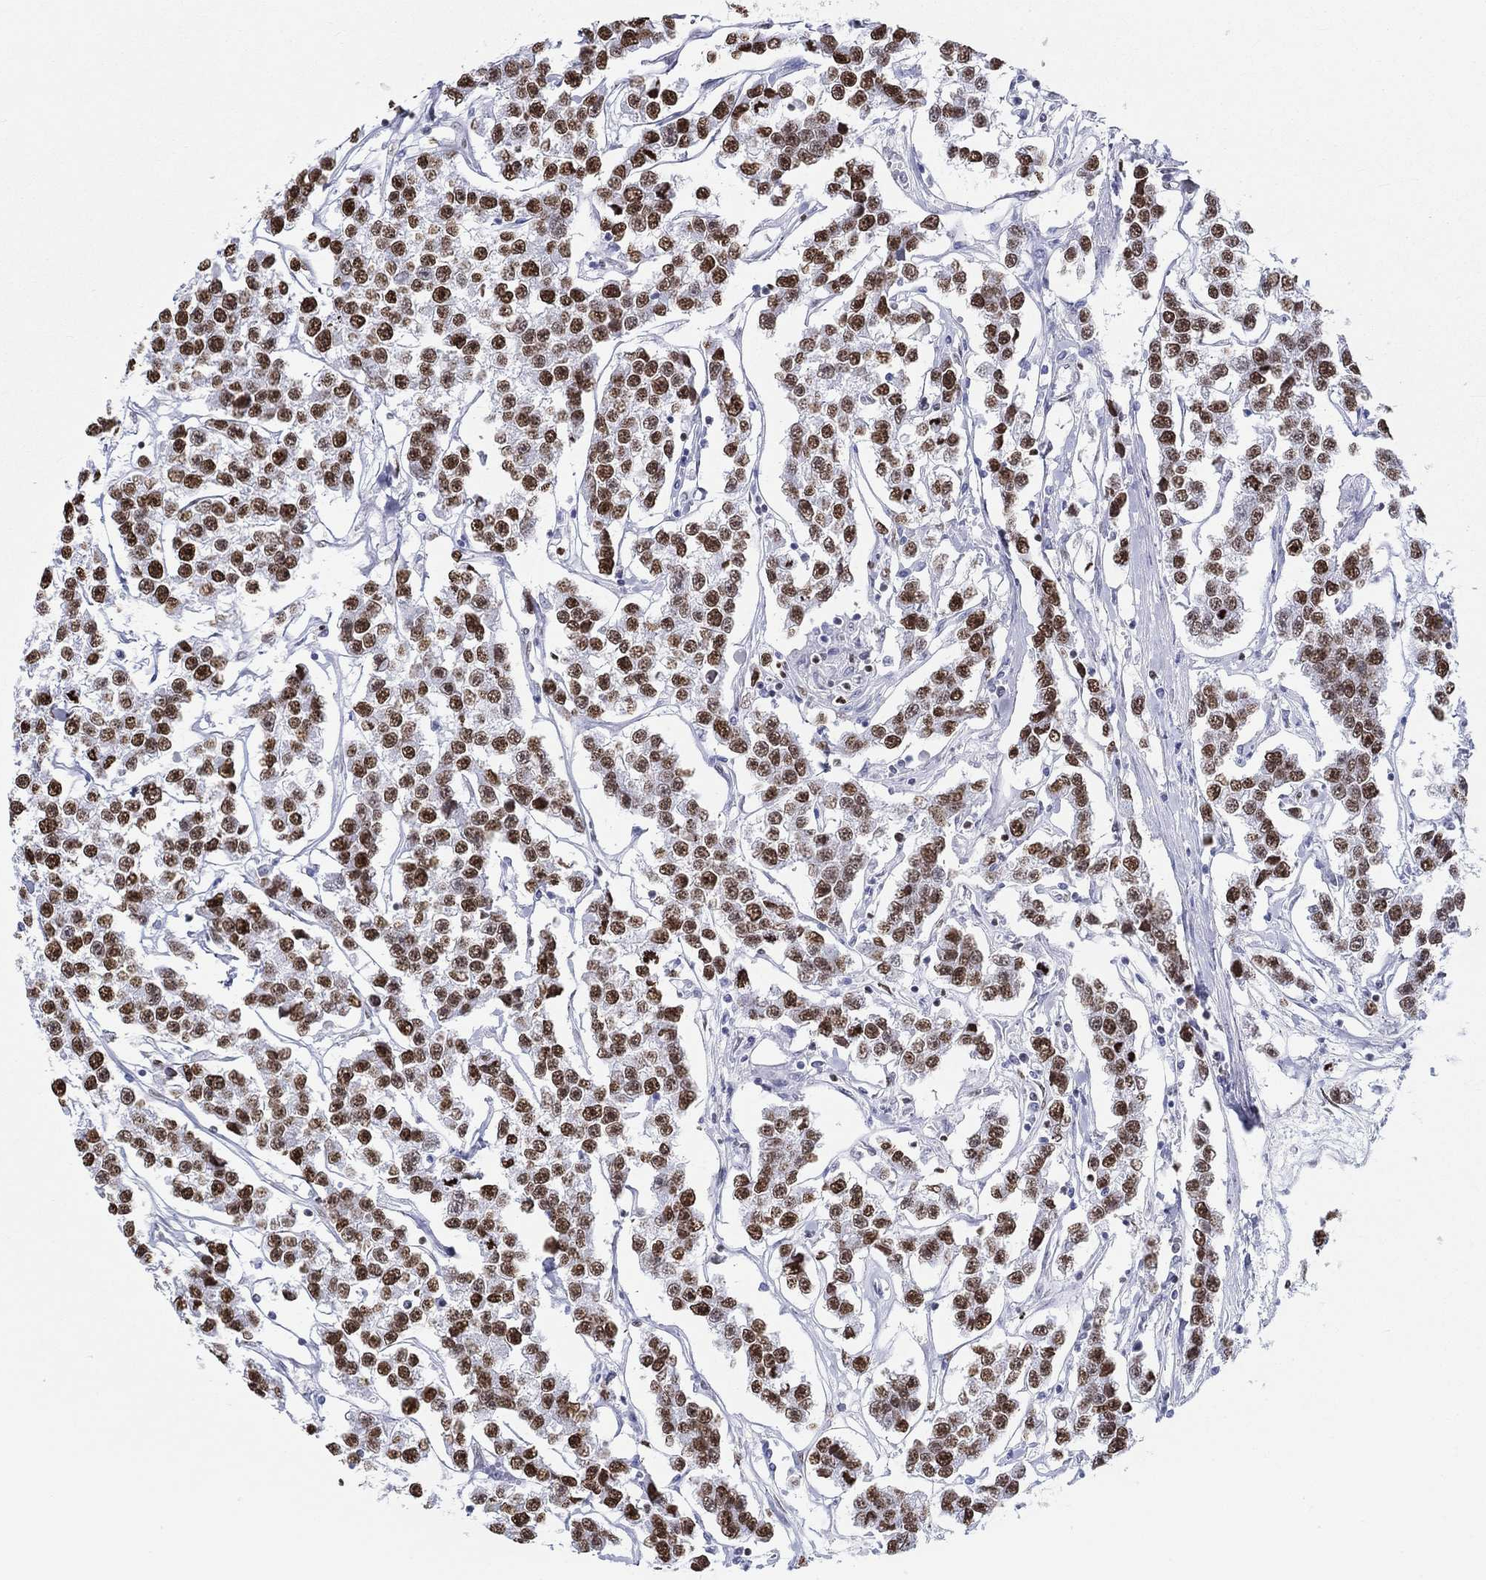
{"staining": {"intensity": "strong", "quantity": ">75%", "location": "nuclear"}, "tissue": "testis cancer", "cell_type": "Tumor cells", "image_type": "cancer", "snomed": [{"axis": "morphology", "description": "Seminoma, NOS"}, {"axis": "topography", "description": "Testis"}], "caption": "Strong nuclear protein positivity is identified in approximately >75% of tumor cells in testis cancer.", "gene": "H1-1", "patient": {"sex": "male", "age": 59}}